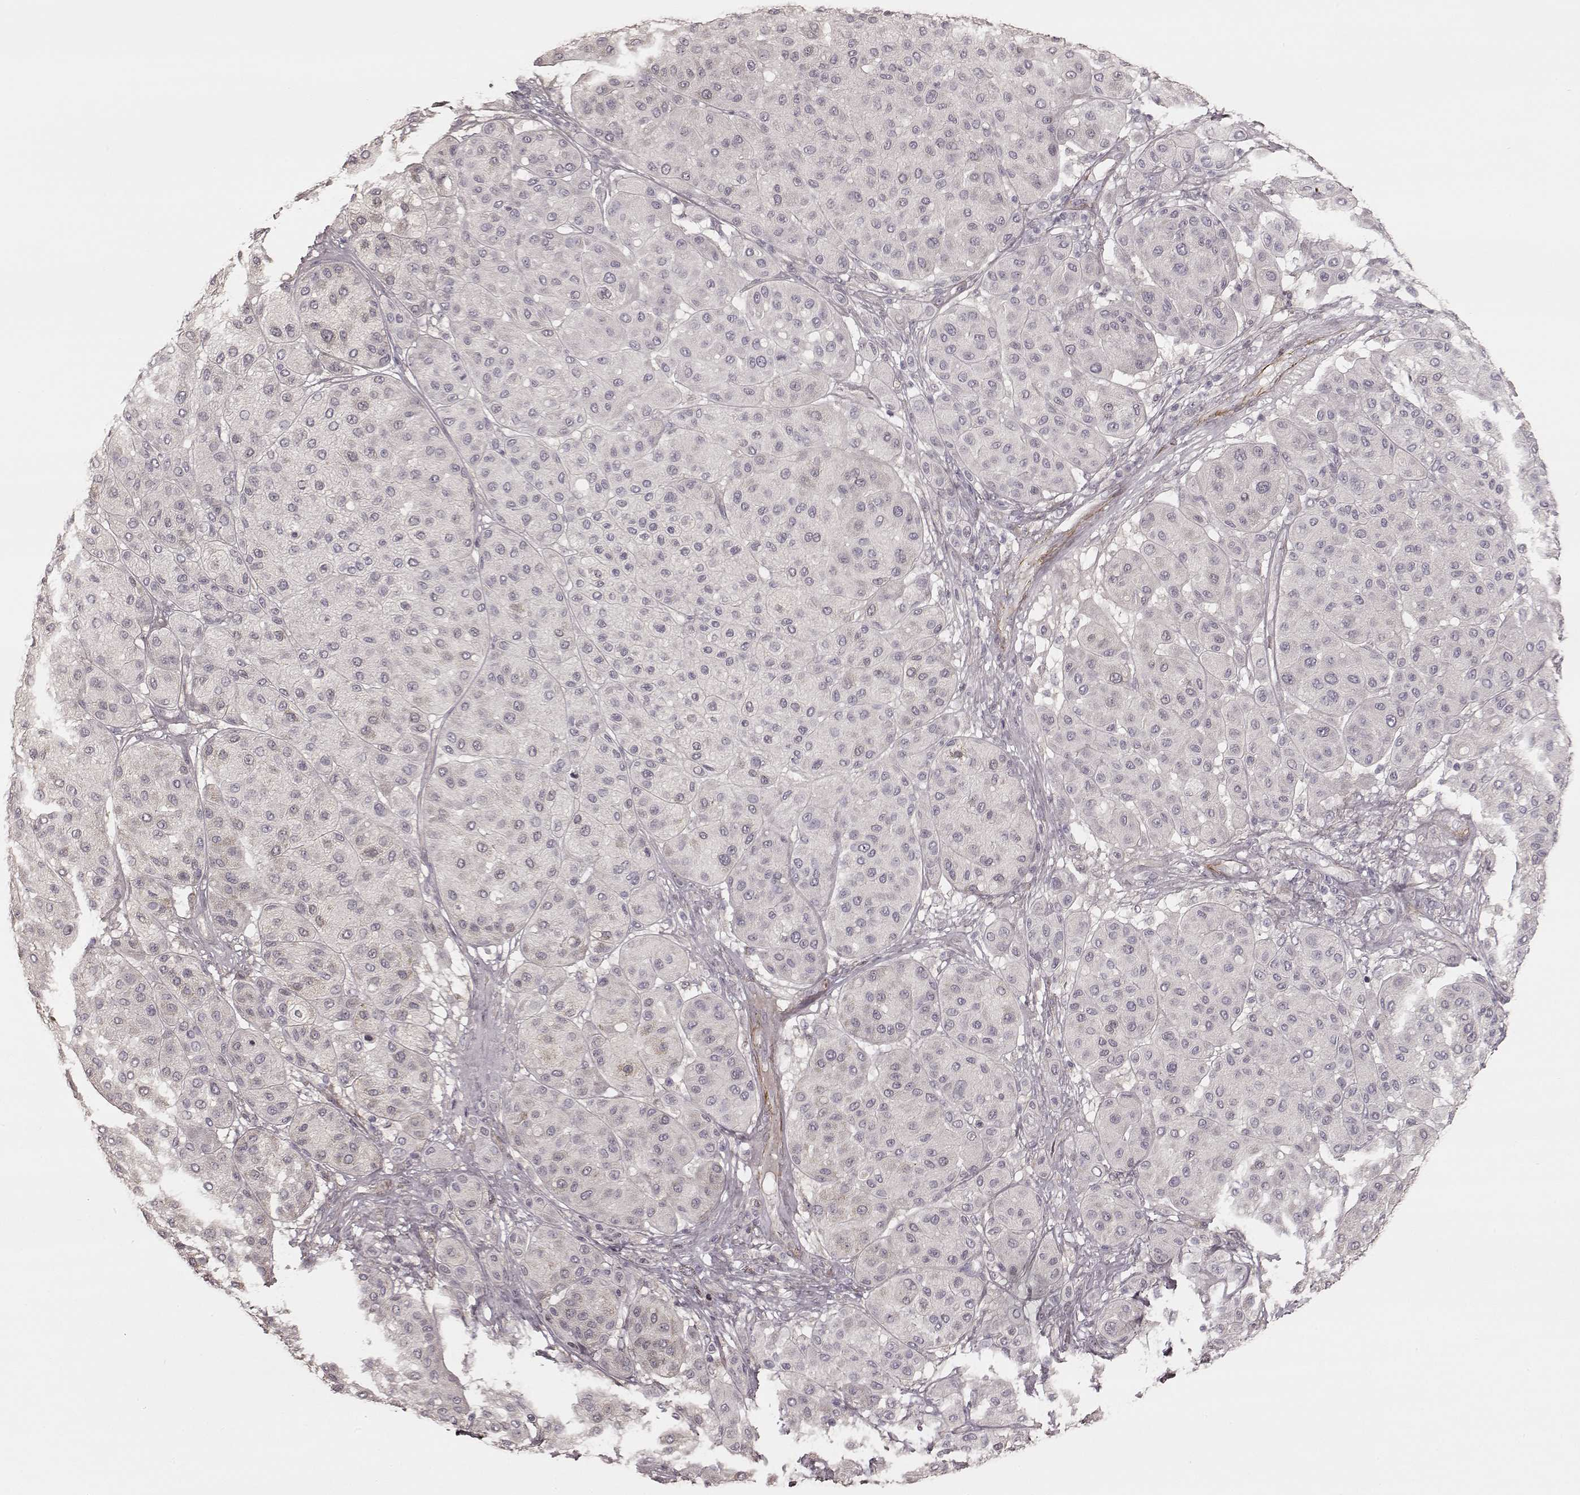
{"staining": {"intensity": "negative", "quantity": "none", "location": "none"}, "tissue": "melanoma", "cell_type": "Tumor cells", "image_type": "cancer", "snomed": [{"axis": "morphology", "description": "Malignant melanoma, Metastatic site"}, {"axis": "topography", "description": "Smooth muscle"}], "caption": "The IHC micrograph has no significant staining in tumor cells of malignant melanoma (metastatic site) tissue.", "gene": "KCNJ9", "patient": {"sex": "male", "age": 41}}